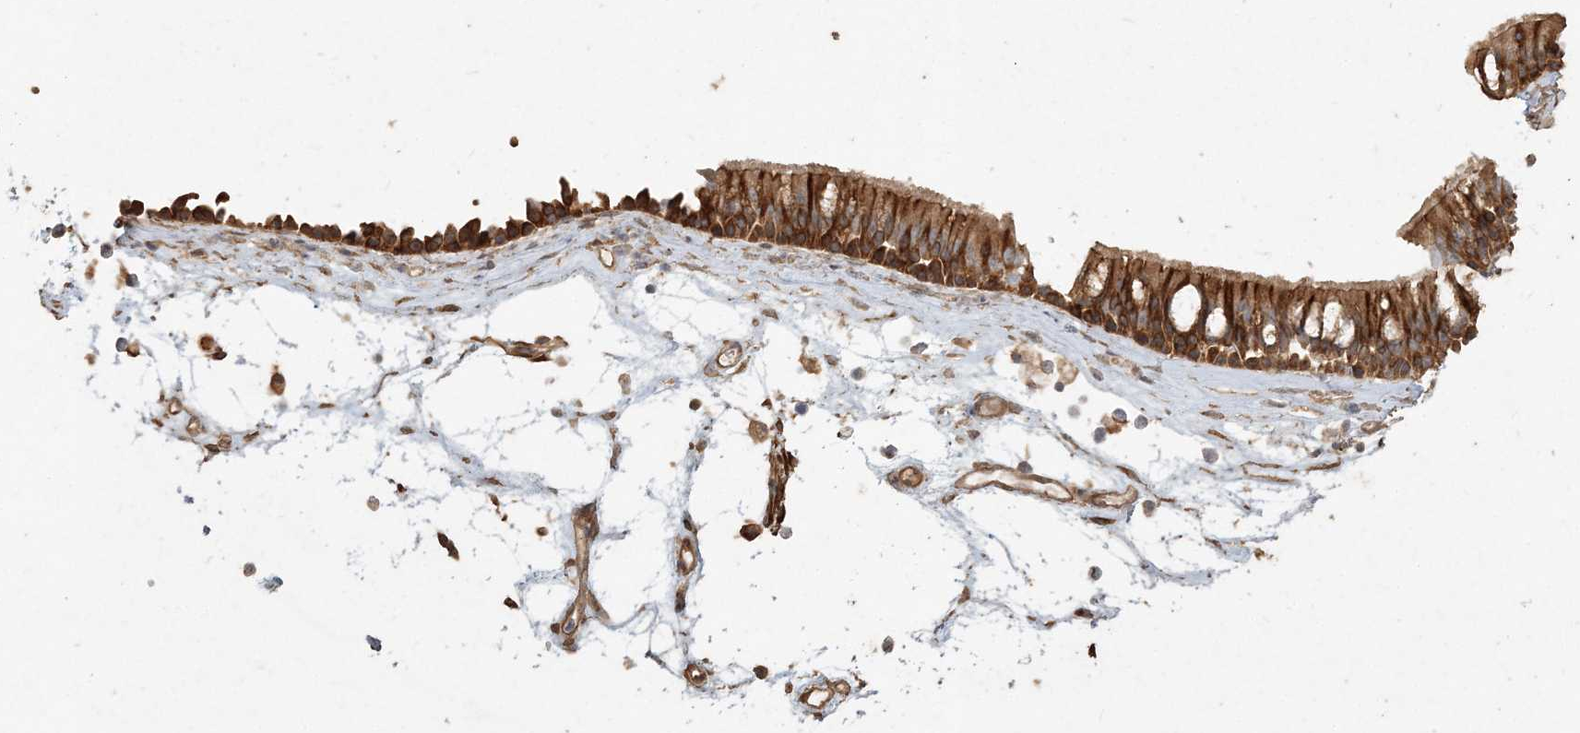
{"staining": {"intensity": "moderate", "quantity": ">75%", "location": "cytoplasmic/membranous"}, "tissue": "nasopharynx", "cell_type": "Respiratory epithelial cells", "image_type": "normal", "snomed": [{"axis": "morphology", "description": "Normal tissue, NOS"}, {"axis": "morphology", "description": "Inflammation, NOS"}, {"axis": "morphology", "description": "Malignant melanoma, Metastatic site"}, {"axis": "topography", "description": "Nasopharynx"}], "caption": "Moderate cytoplasmic/membranous staining for a protein is identified in about >75% of respiratory epithelial cells of normal nasopharynx using IHC.", "gene": "RNF145", "patient": {"sex": "male", "age": 70}}